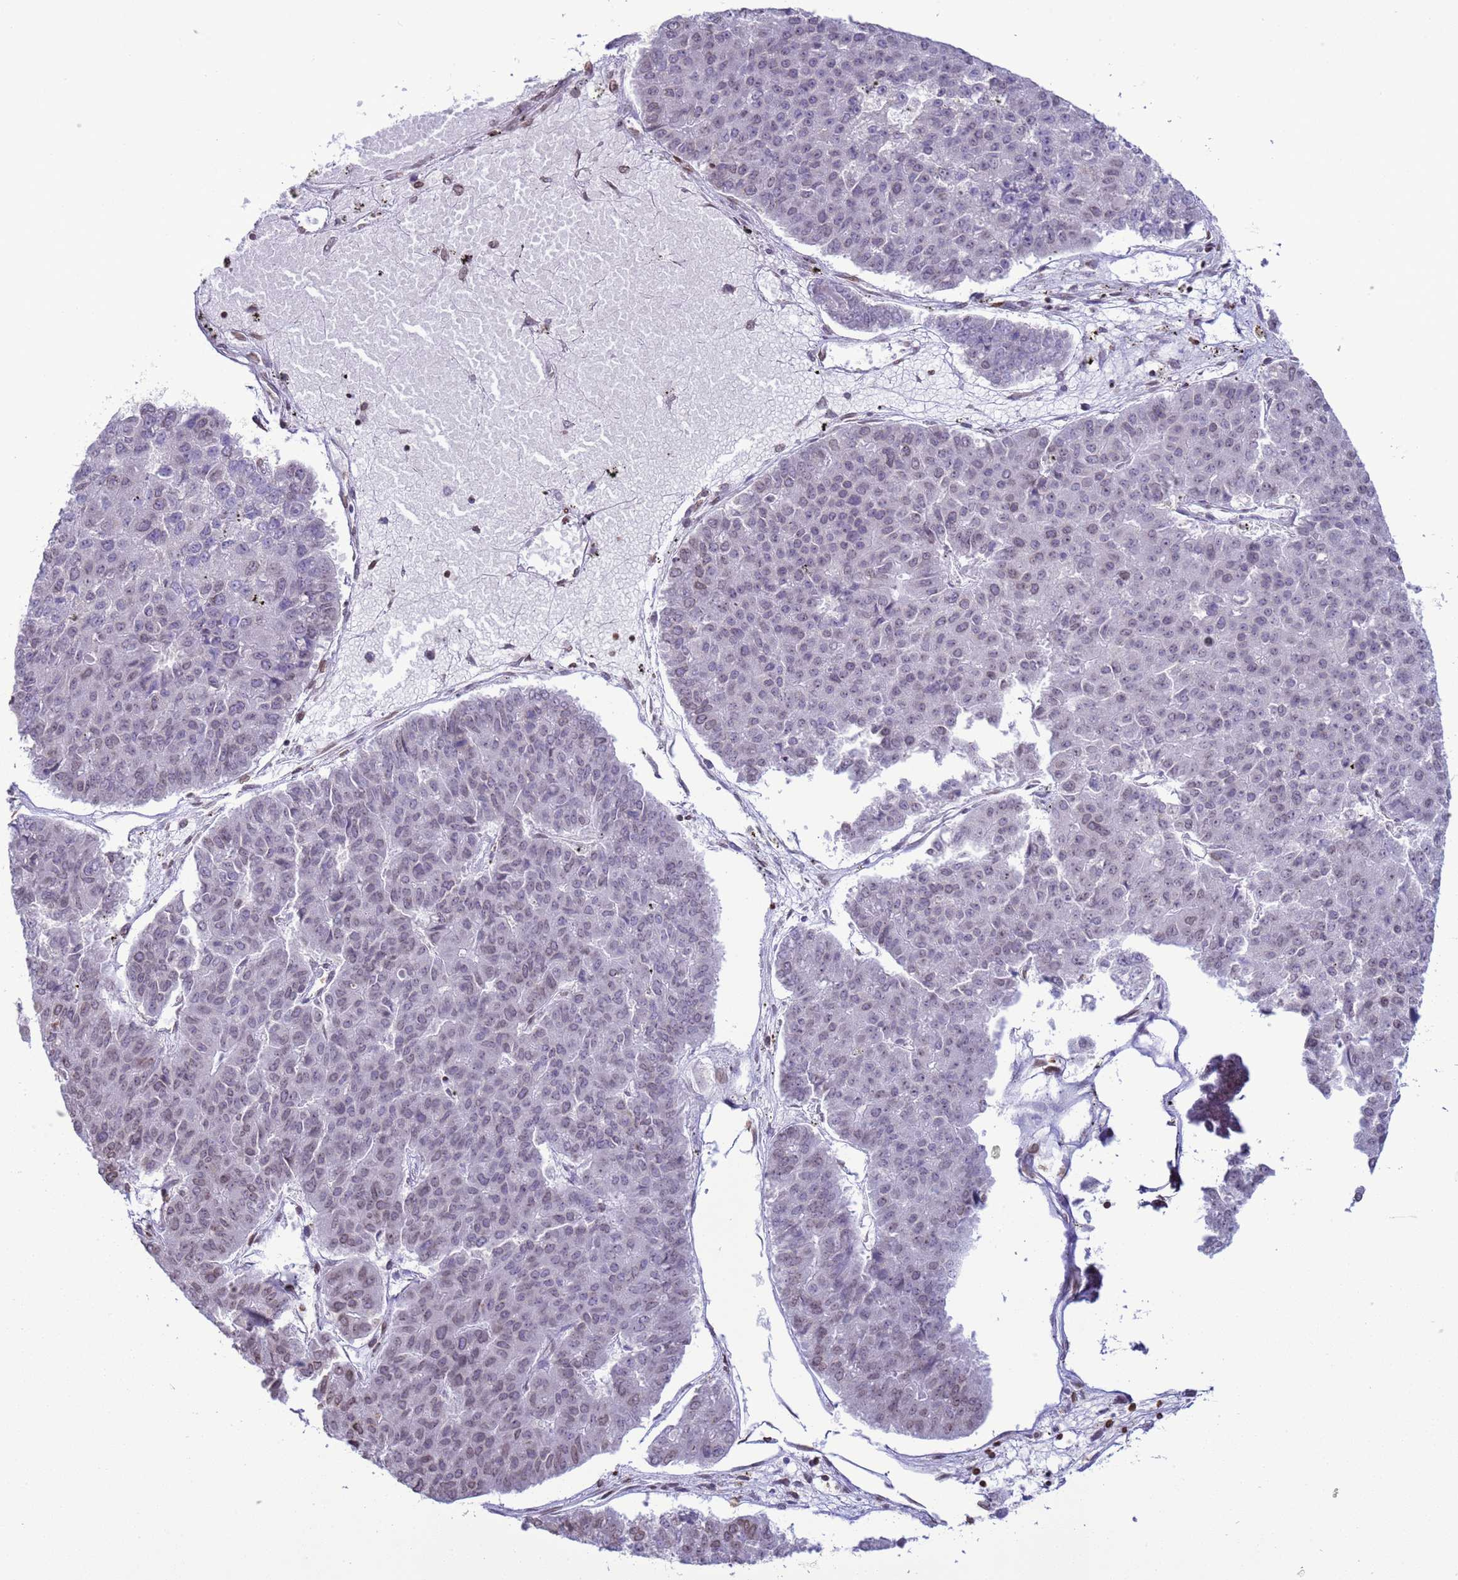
{"staining": {"intensity": "weak", "quantity": "<25%", "location": "cytoplasmic/membranous,nuclear"}, "tissue": "pancreatic cancer", "cell_type": "Tumor cells", "image_type": "cancer", "snomed": [{"axis": "morphology", "description": "Adenocarcinoma, NOS"}, {"axis": "topography", "description": "Pancreas"}], "caption": "Pancreatic cancer (adenocarcinoma) was stained to show a protein in brown. There is no significant positivity in tumor cells.", "gene": "DHX37", "patient": {"sex": "male", "age": 50}}